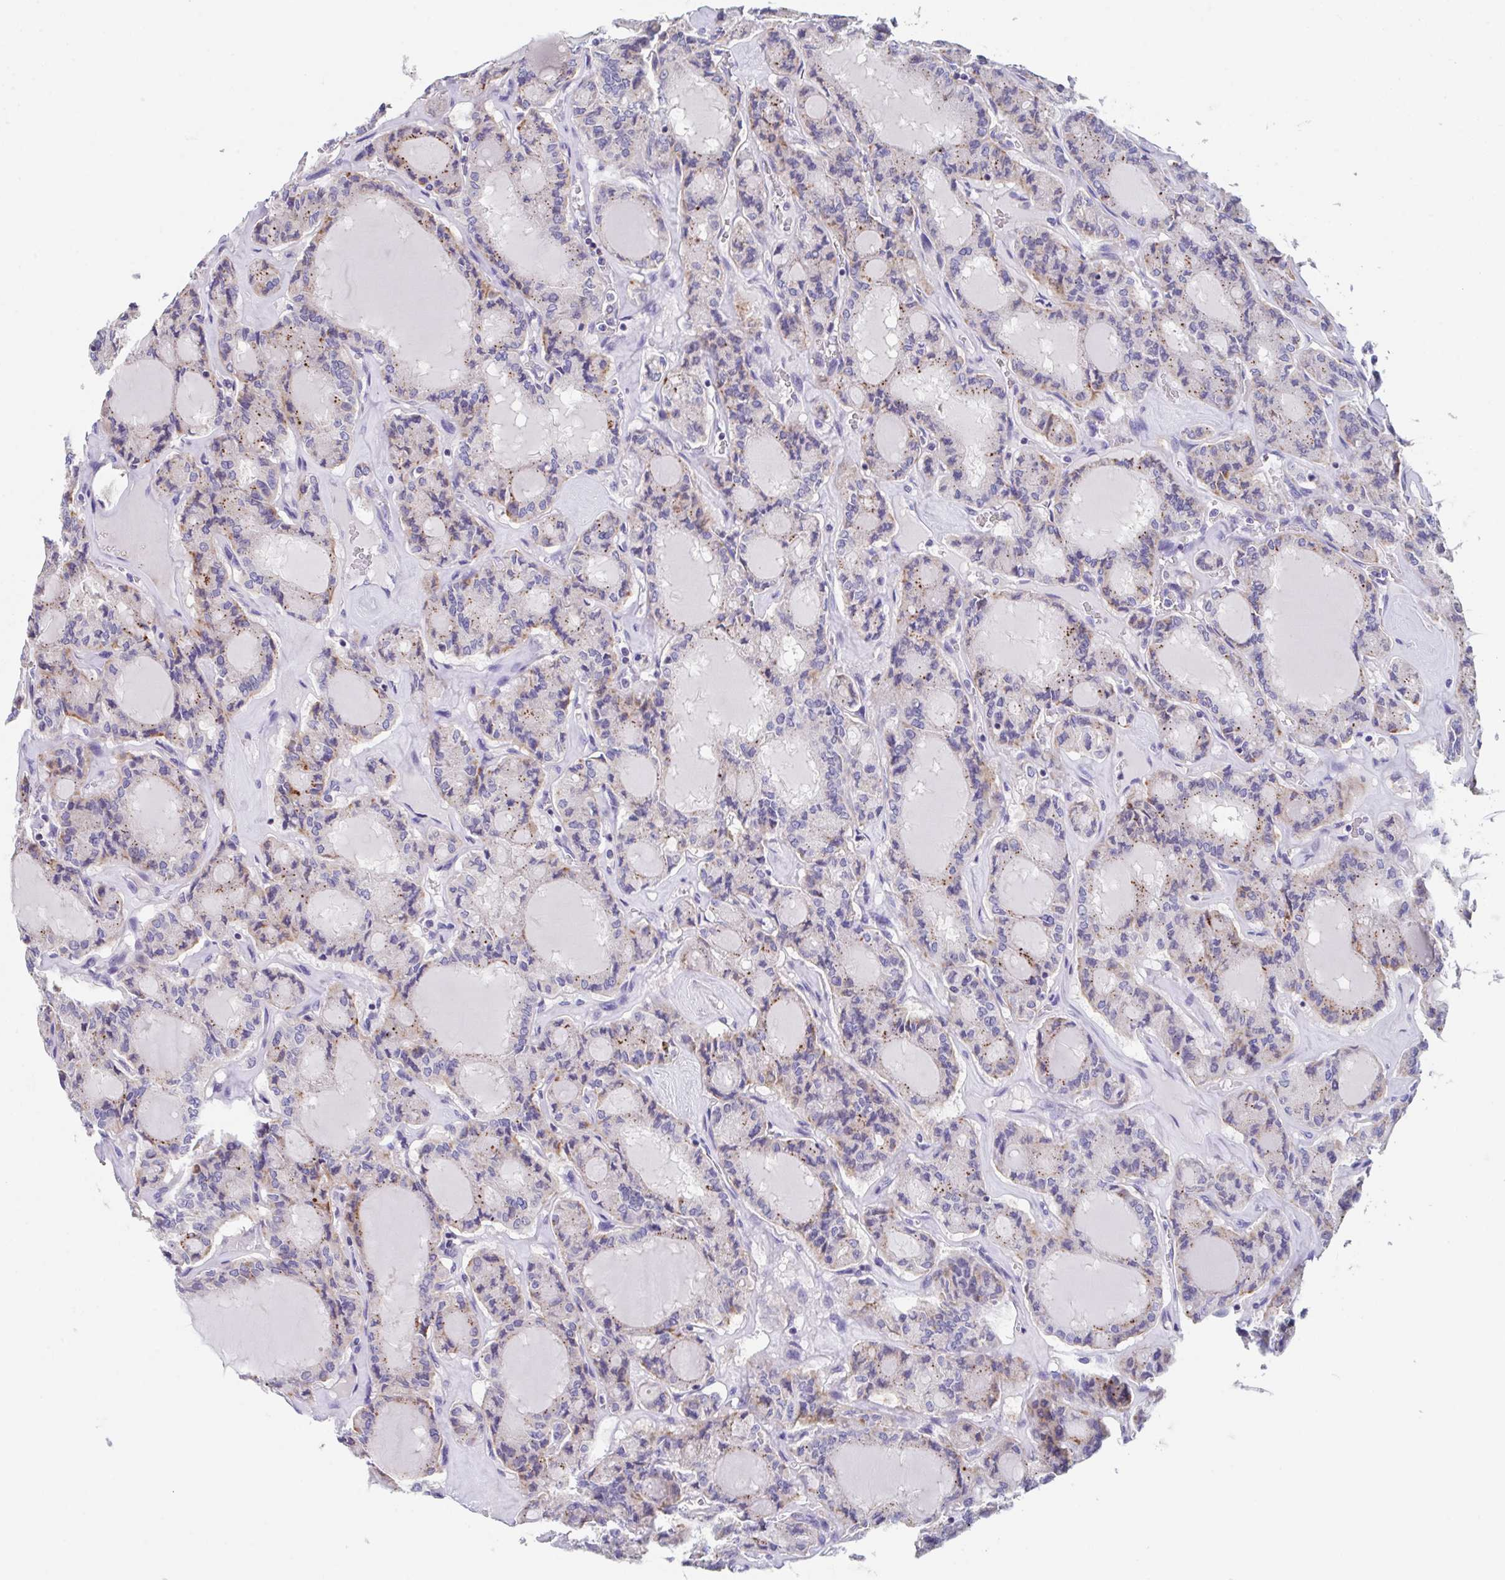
{"staining": {"intensity": "weak", "quantity": "<25%", "location": "cytoplasmic/membranous"}, "tissue": "thyroid cancer", "cell_type": "Tumor cells", "image_type": "cancer", "snomed": [{"axis": "morphology", "description": "Papillary adenocarcinoma, NOS"}, {"axis": "topography", "description": "Thyroid gland"}], "caption": "Immunohistochemical staining of human papillary adenocarcinoma (thyroid) shows no significant expression in tumor cells.", "gene": "LRRC58", "patient": {"sex": "male", "age": 87}}